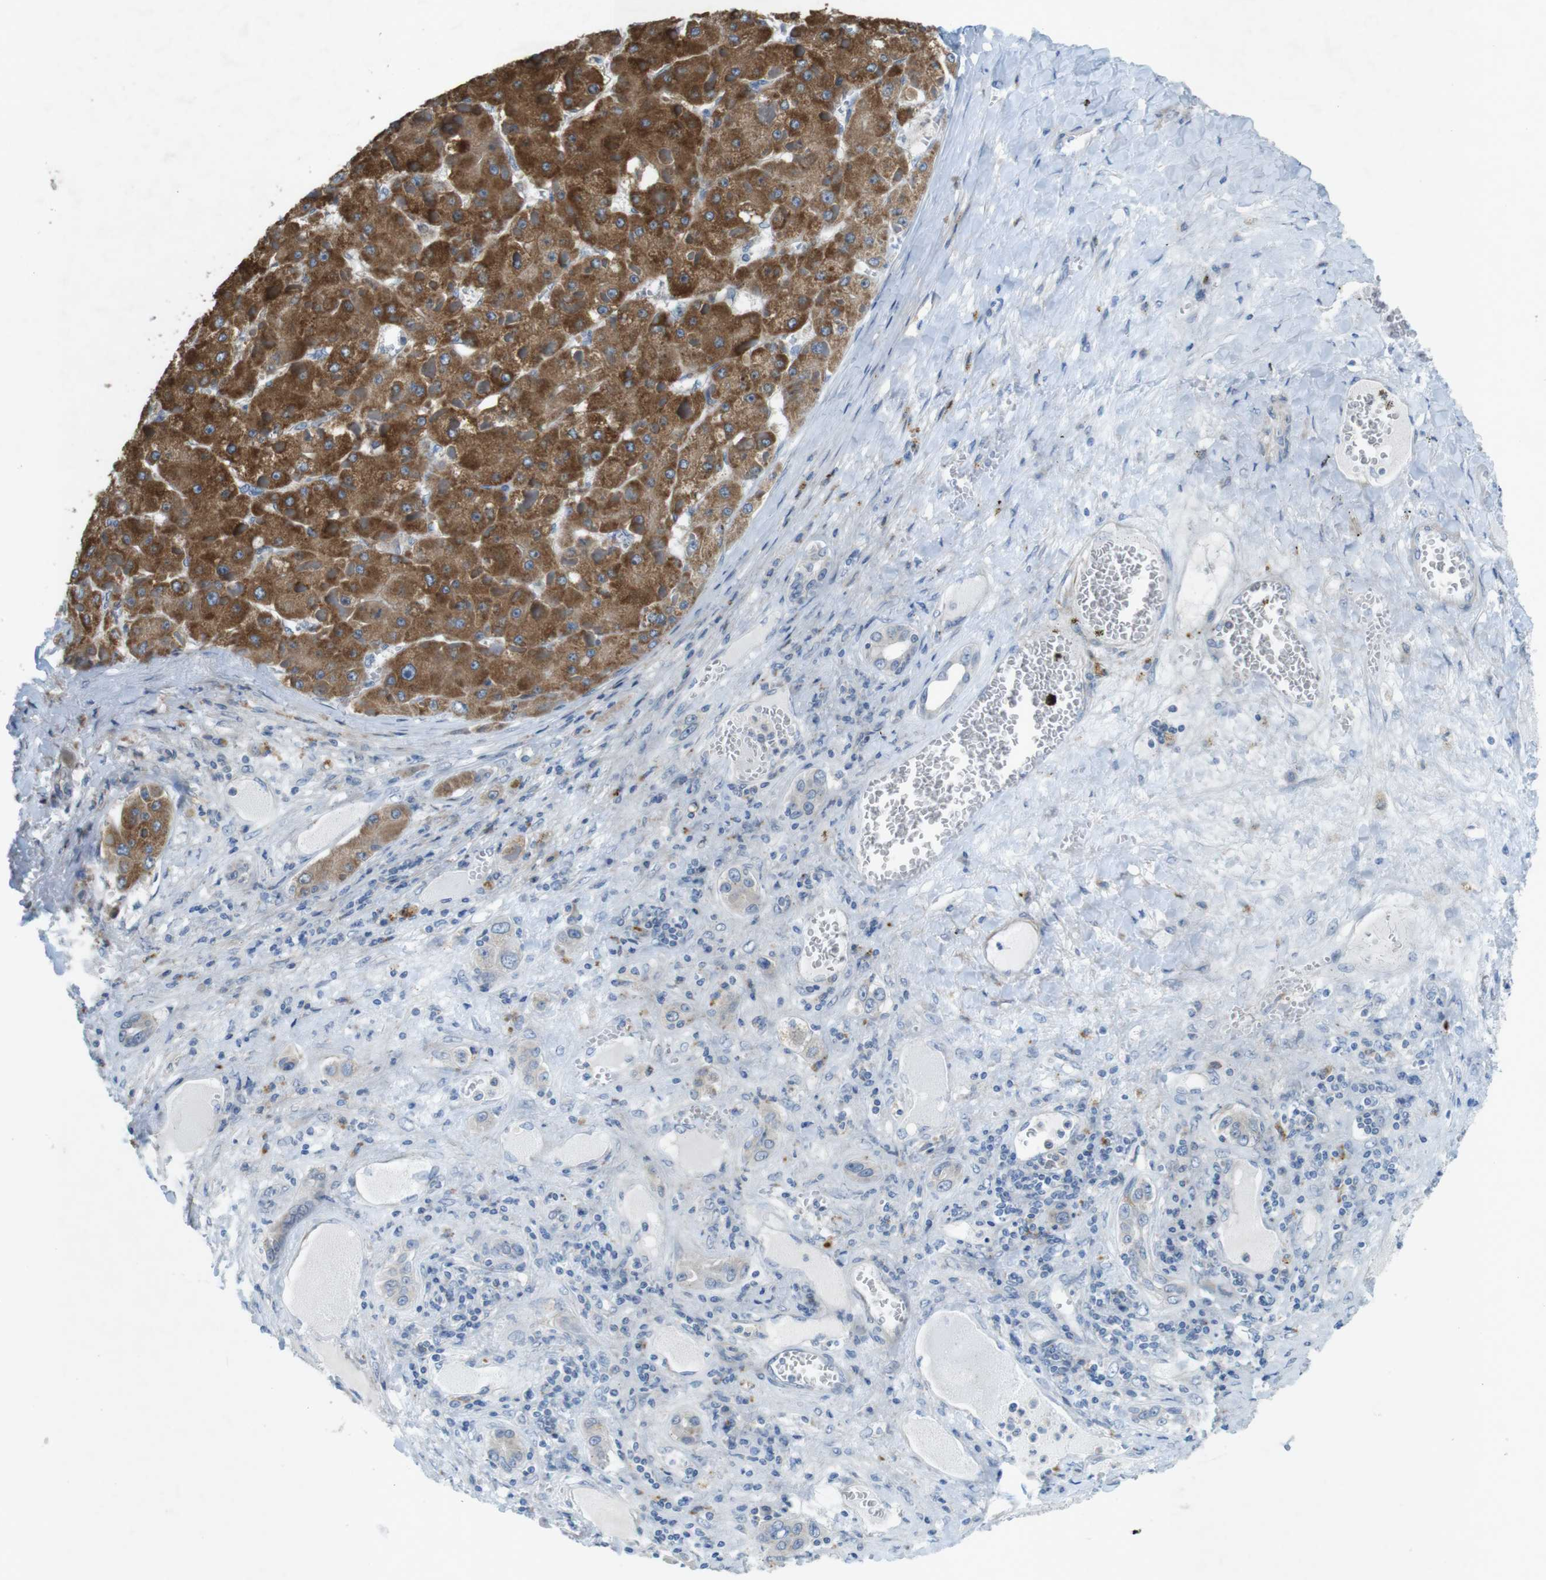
{"staining": {"intensity": "moderate", "quantity": ">75%", "location": "cytoplasmic/membranous"}, "tissue": "liver cancer", "cell_type": "Tumor cells", "image_type": "cancer", "snomed": [{"axis": "morphology", "description": "Carcinoma, Hepatocellular, NOS"}, {"axis": "topography", "description": "Liver"}], "caption": "A medium amount of moderate cytoplasmic/membranous staining is identified in about >75% of tumor cells in hepatocellular carcinoma (liver) tissue.", "gene": "TYW1", "patient": {"sex": "female", "age": 73}}